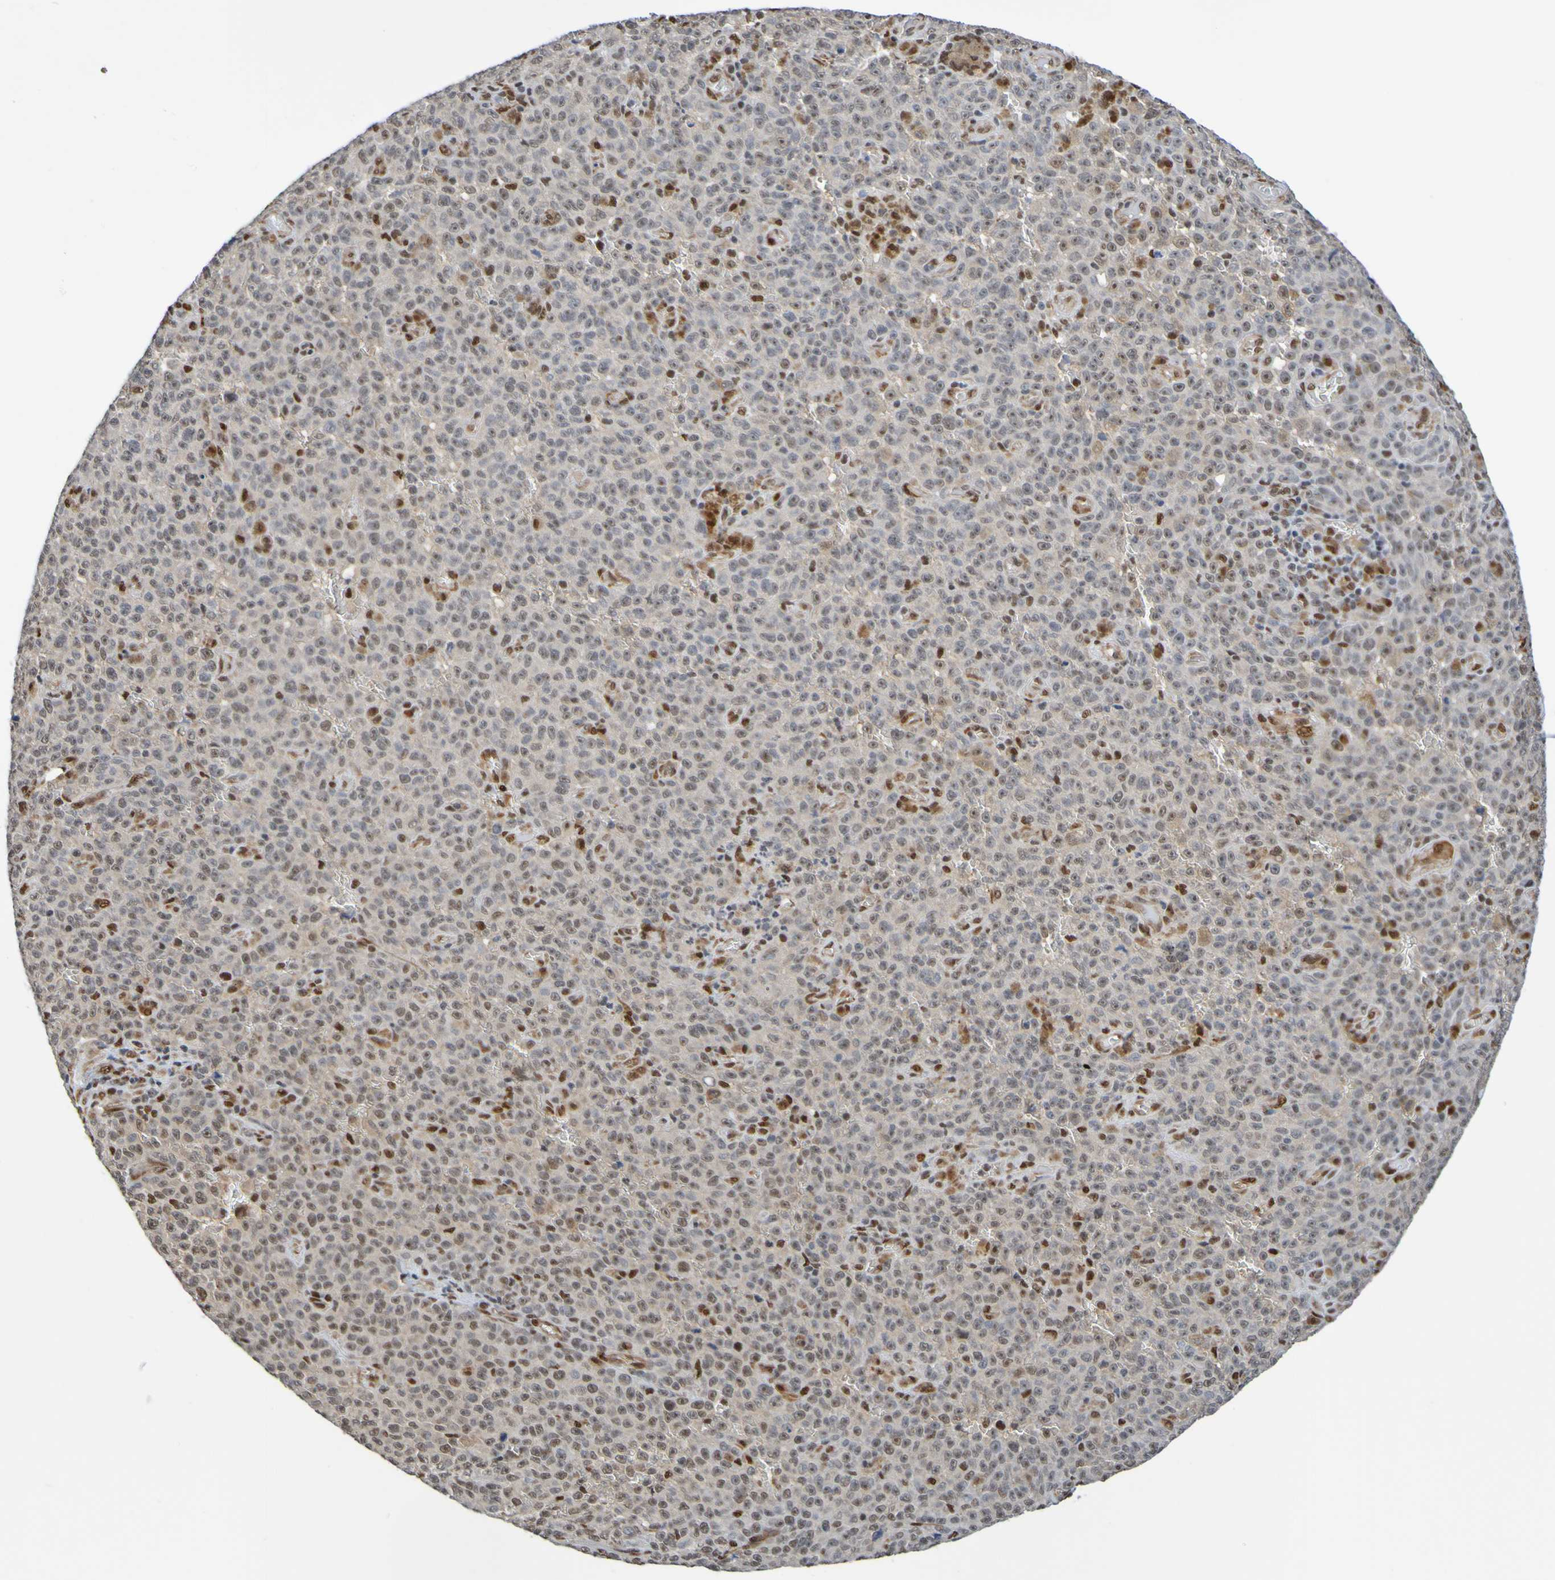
{"staining": {"intensity": "moderate", "quantity": ">75%", "location": "nuclear"}, "tissue": "melanoma", "cell_type": "Tumor cells", "image_type": "cancer", "snomed": [{"axis": "morphology", "description": "Malignant melanoma, NOS"}, {"axis": "topography", "description": "Skin"}], "caption": "Brown immunohistochemical staining in human melanoma shows moderate nuclear expression in about >75% of tumor cells.", "gene": "HDAC2", "patient": {"sex": "female", "age": 82}}